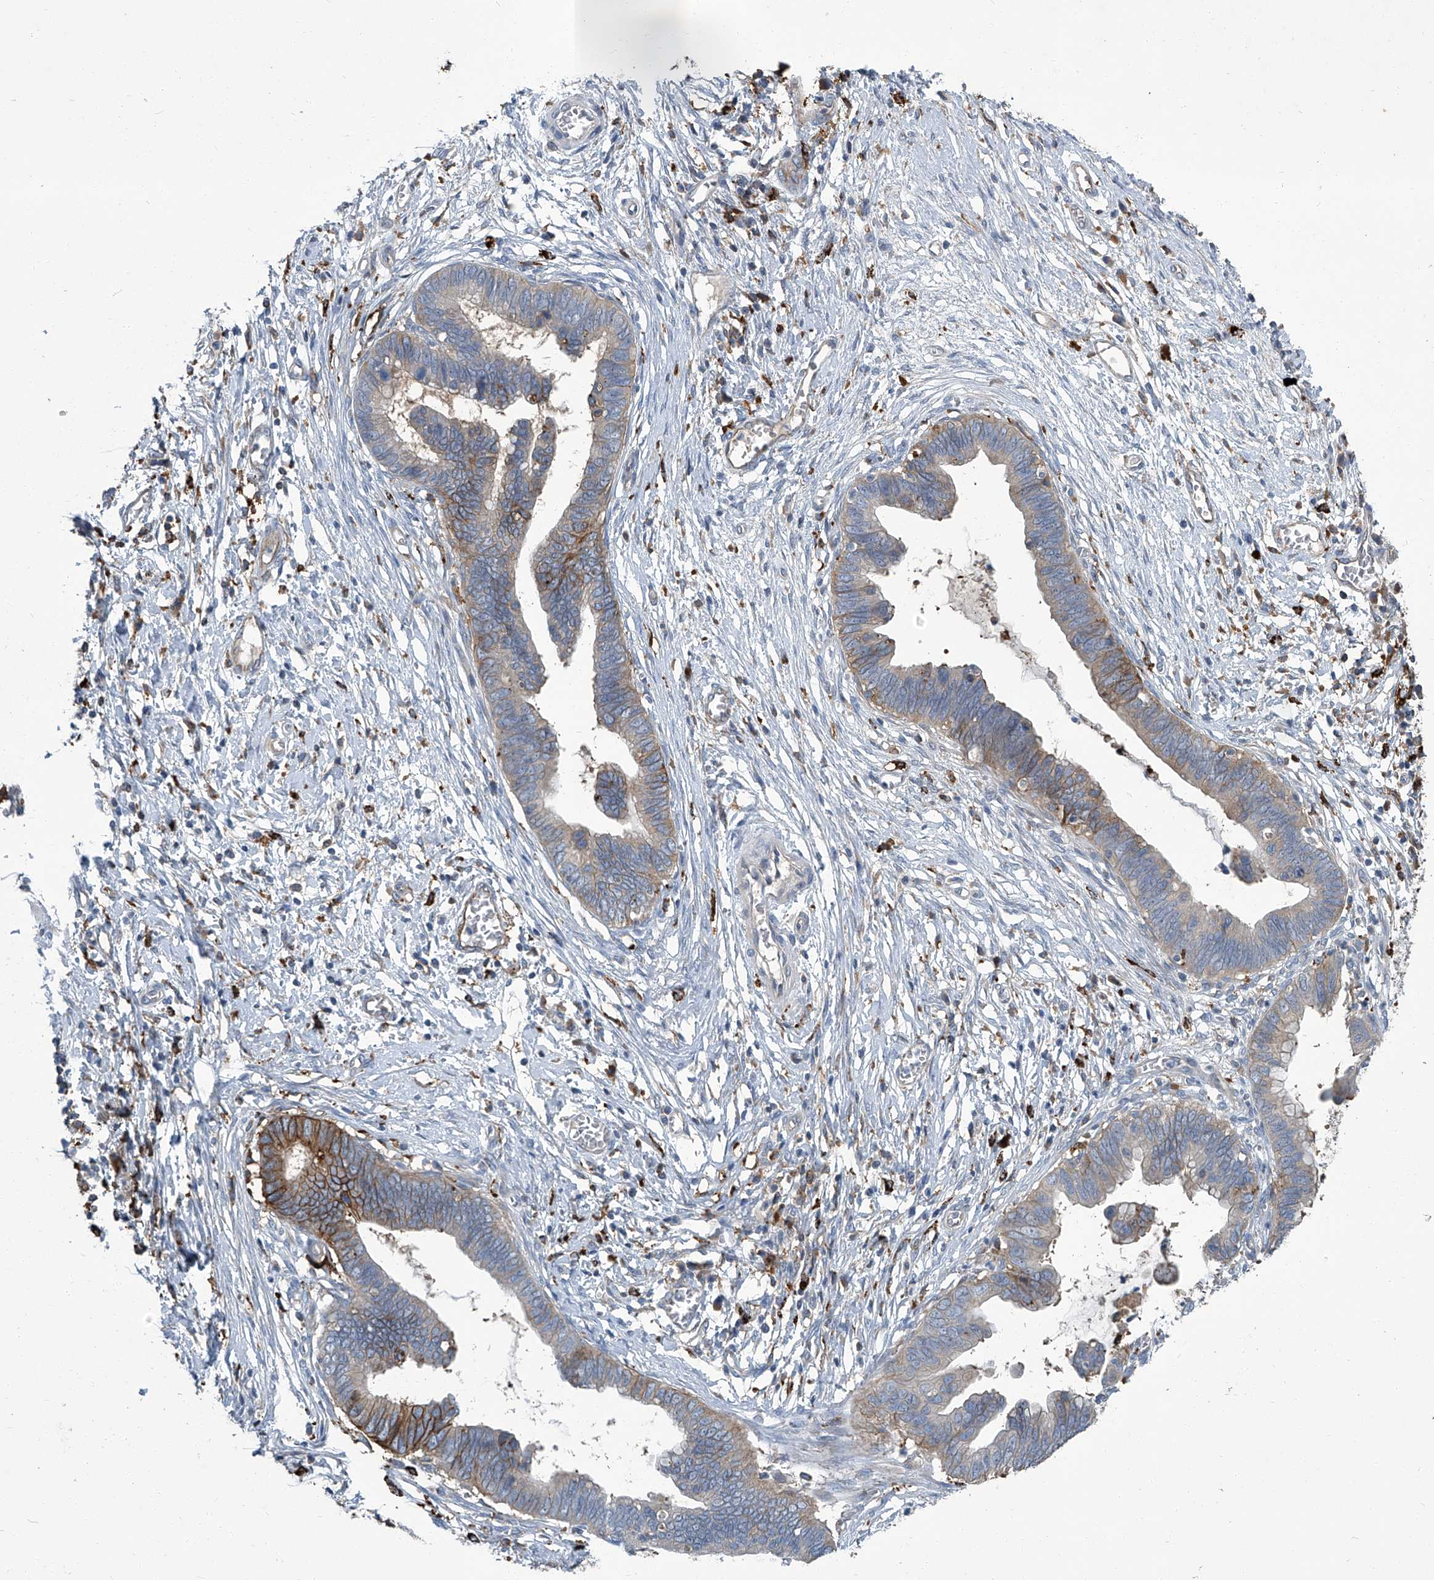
{"staining": {"intensity": "moderate", "quantity": "<25%", "location": "cytoplasmic/membranous"}, "tissue": "cervical cancer", "cell_type": "Tumor cells", "image_type": "cancer", "snomed": [{"axis": "morphology", "description": "Adenocarcinoma, NOS"}, {"axis": "topography", "description": "Cervix"}], "caption": "Cervical cancer stained for a protein (brown) displays moderate cytoplasmic/membranous positive positivity in approximately <25% of tumor cells.", "gene": "FAM167A", "patient": {"sex": "female", "age": 44}}